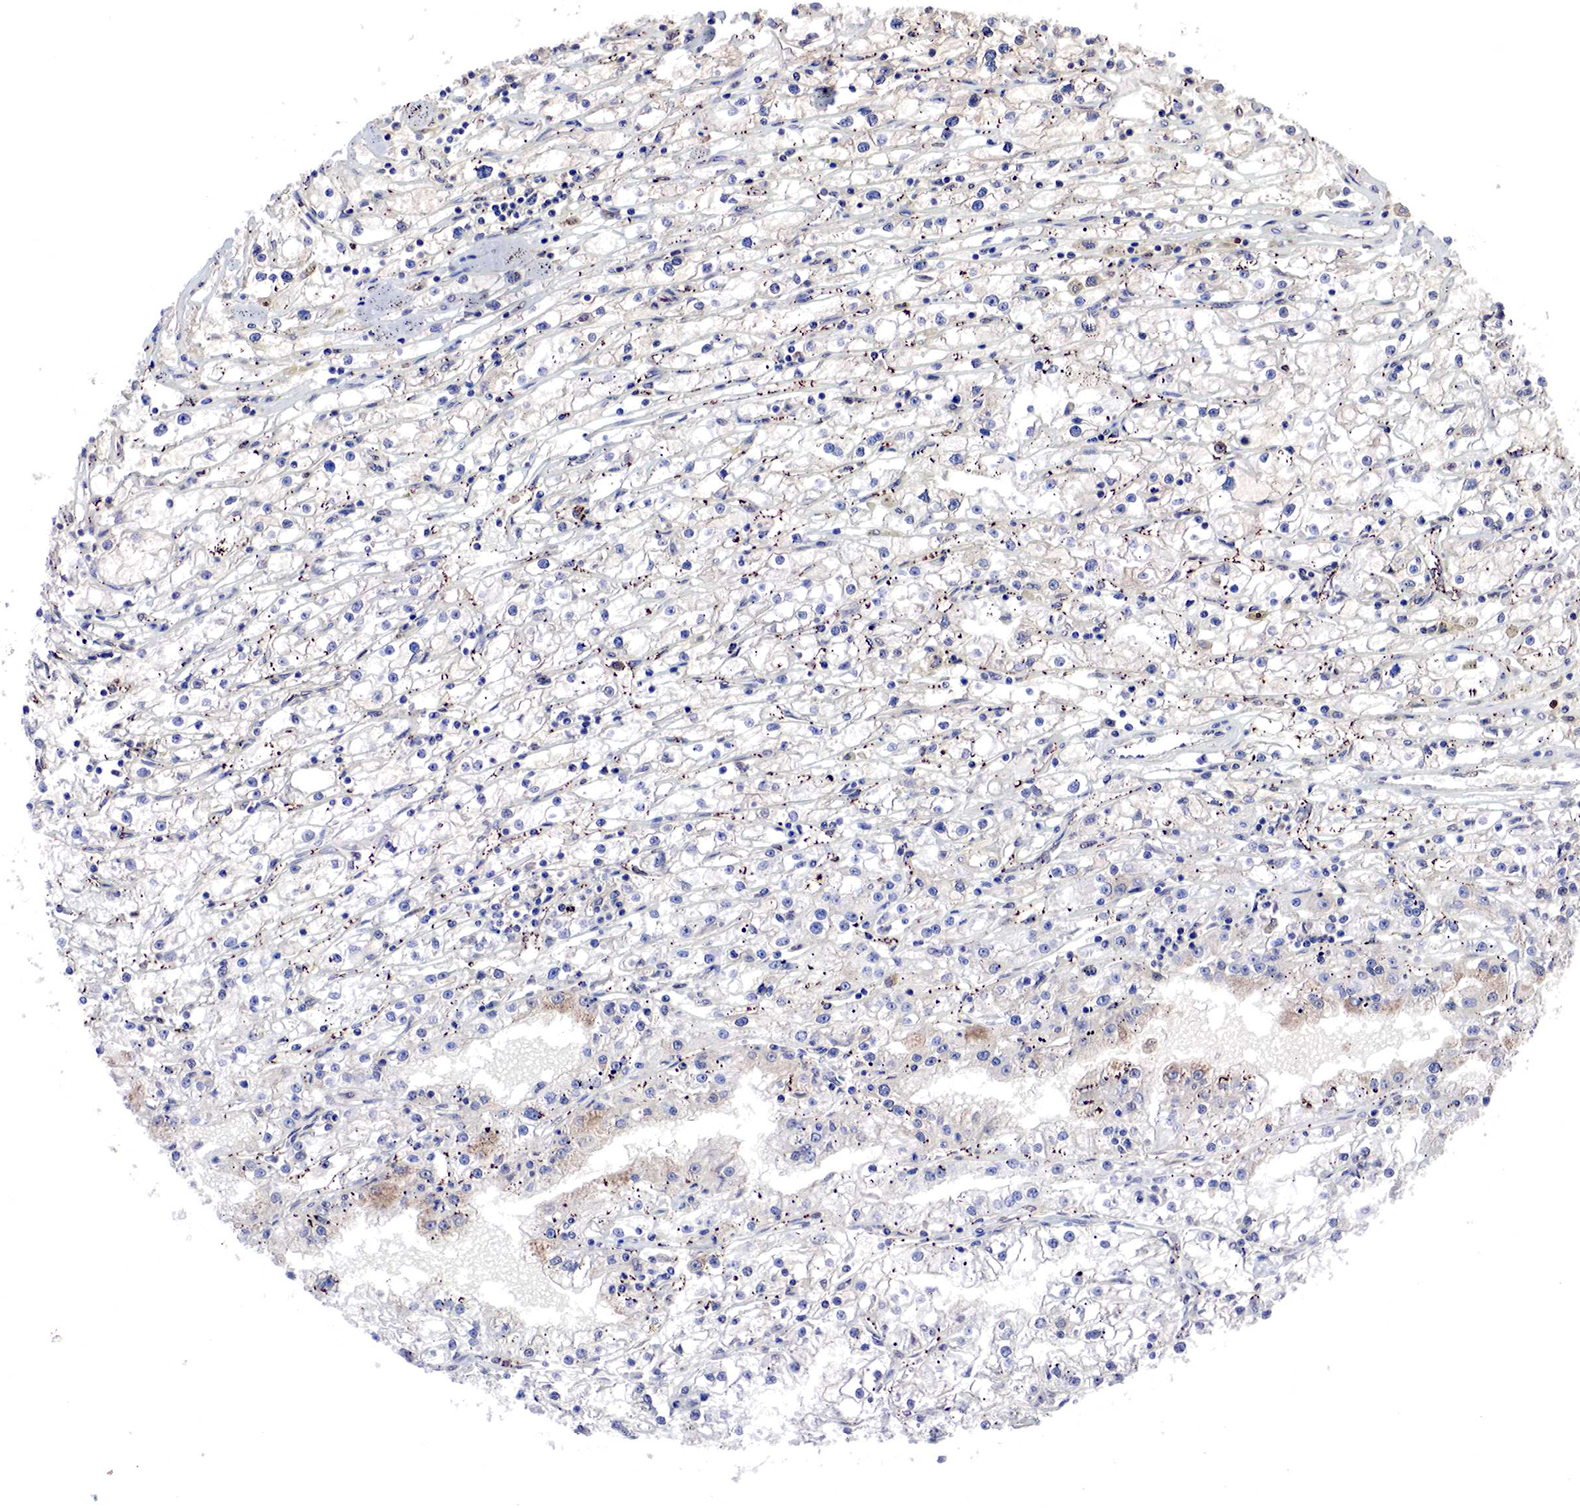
{"staining": {"intensity": "negative", "quantity": "none", "location": "none"}, "tissue": "renal cancer", "cell_type": "Tumor cells", "image_type": "cancer", "snomed": [{"axis": "morphology", "description": "Adenocarcinoma, NOS"}, {"axis": "topography", "description": "Kidney"}], "caption": "Human renal cancer (adenocarcinoma) stained for a protein using IHC displays no staining in tumor cells.", "gene": "DACH2", "patient": {"sex": "male", "age": 56}}